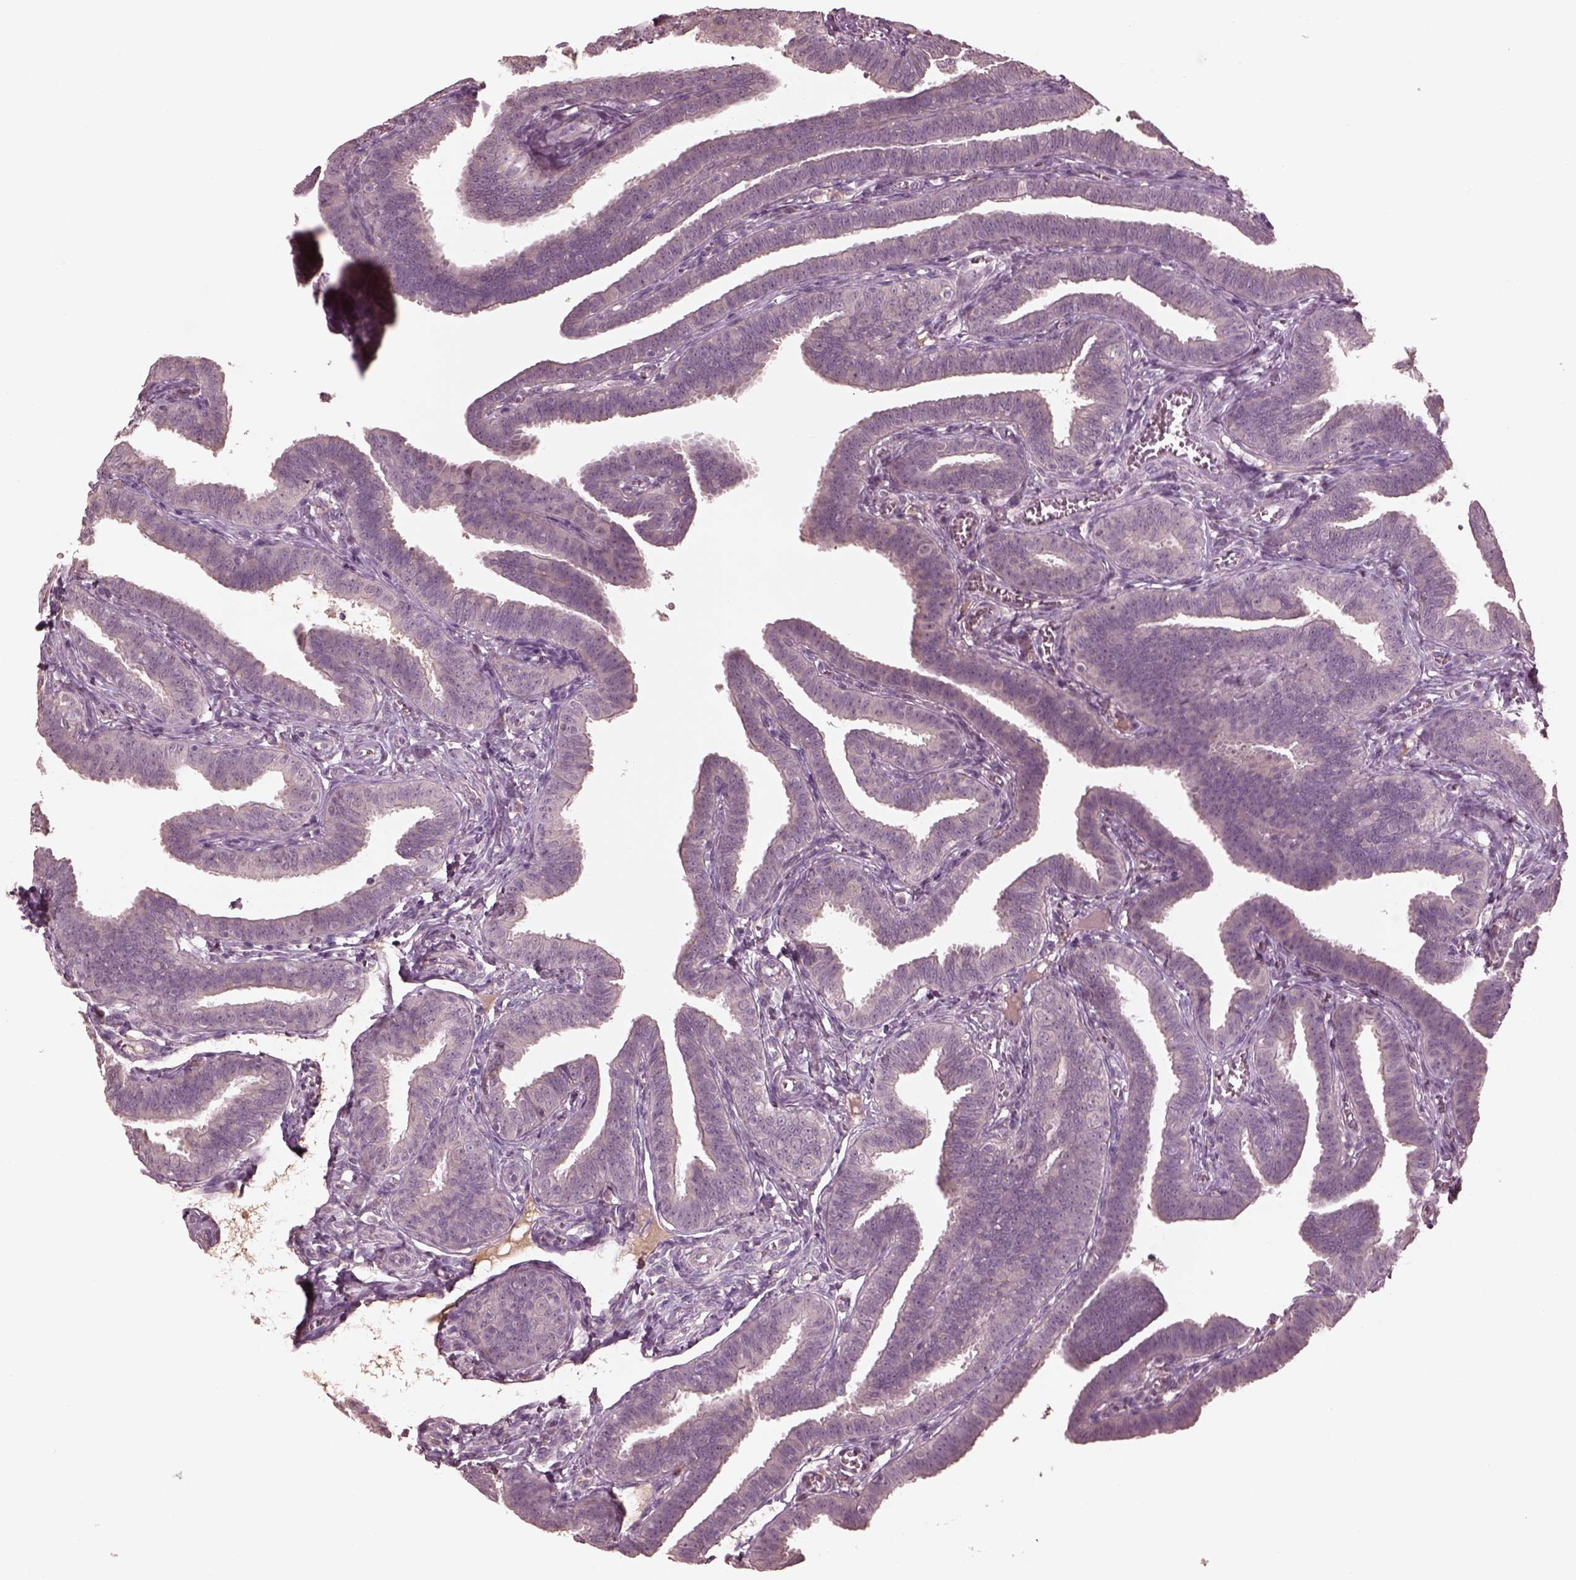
{"staining": {"intensity": "negative", "quantity": "none", "location": "none"}, "tissue": "fallopian tube", "cell_type": "Glandular cells", "image_type": "normal", "snomed": [{"axis": "morphology", "description": "Normal tissue, NOS"}, {"axis": "topography", "description": "Fallopian tube"}], "caption": "Immunohistochemical staining of unremarkable human fallopian tube reveals no significant positivity in glandular cells.", "gene": "VWA5B1", "patient": {"sex": "female", "age": 25}}